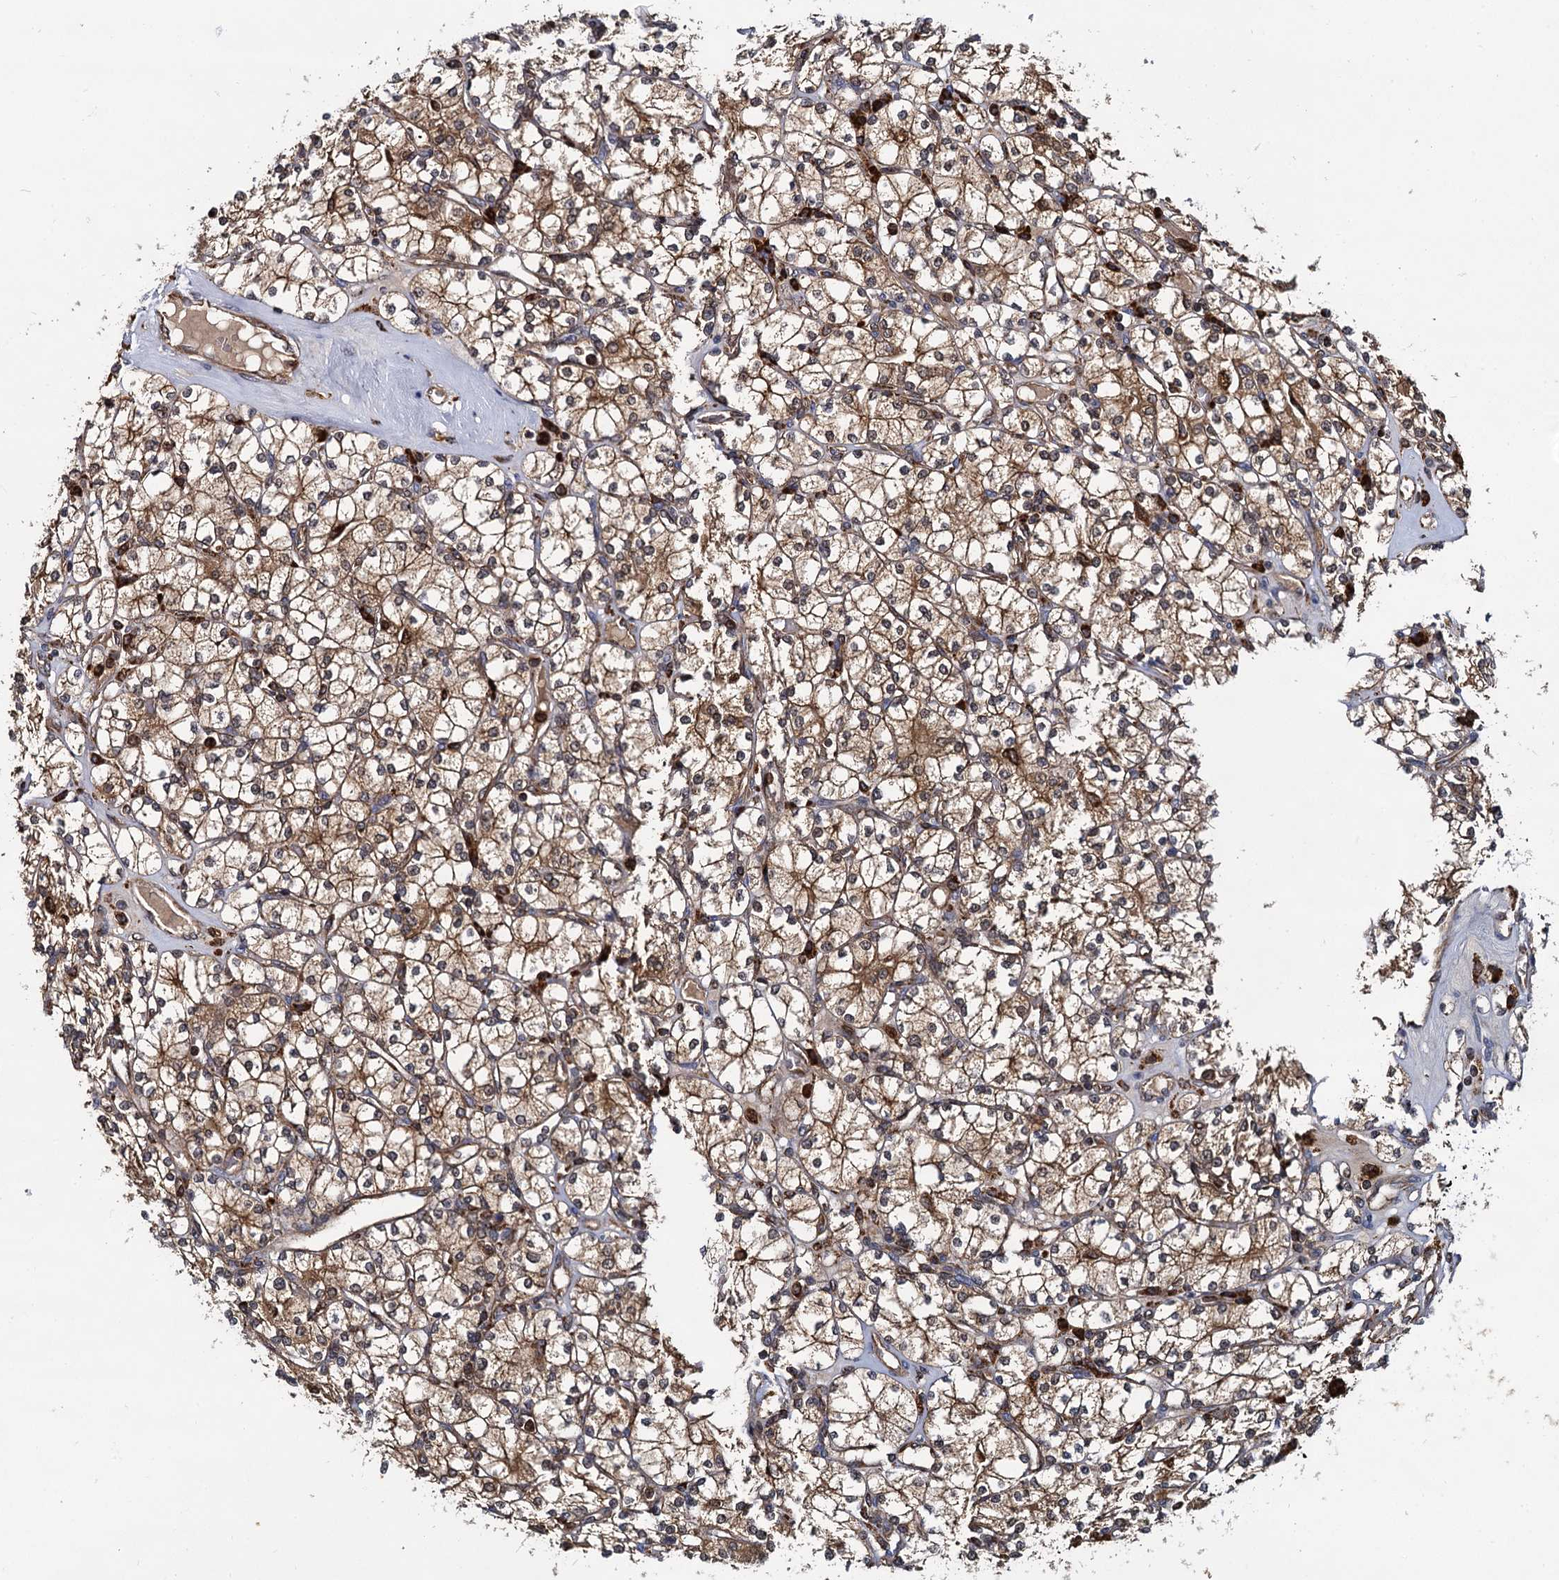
{"staining": {"intensity": "moderate", "quantity": ">75%", "location": "cytoplasmic/membranous"}, "tissue": "renal cancer", "cell_type": "Tumor cells", "image_type": "cancer", "snomed": [{"axis": "morphology", "description": "Adenocarcinoma, NOS"}, {"axis": "topography", "description": "Kidney"}], "caption": "IHC (DAB) staining of renal cancer reveals moderate cytoplasmic/membranous protein positivity in about >75% of tumor cells.", "gene": "UFM1", "patient": {"sex": "male", "age": 77}}